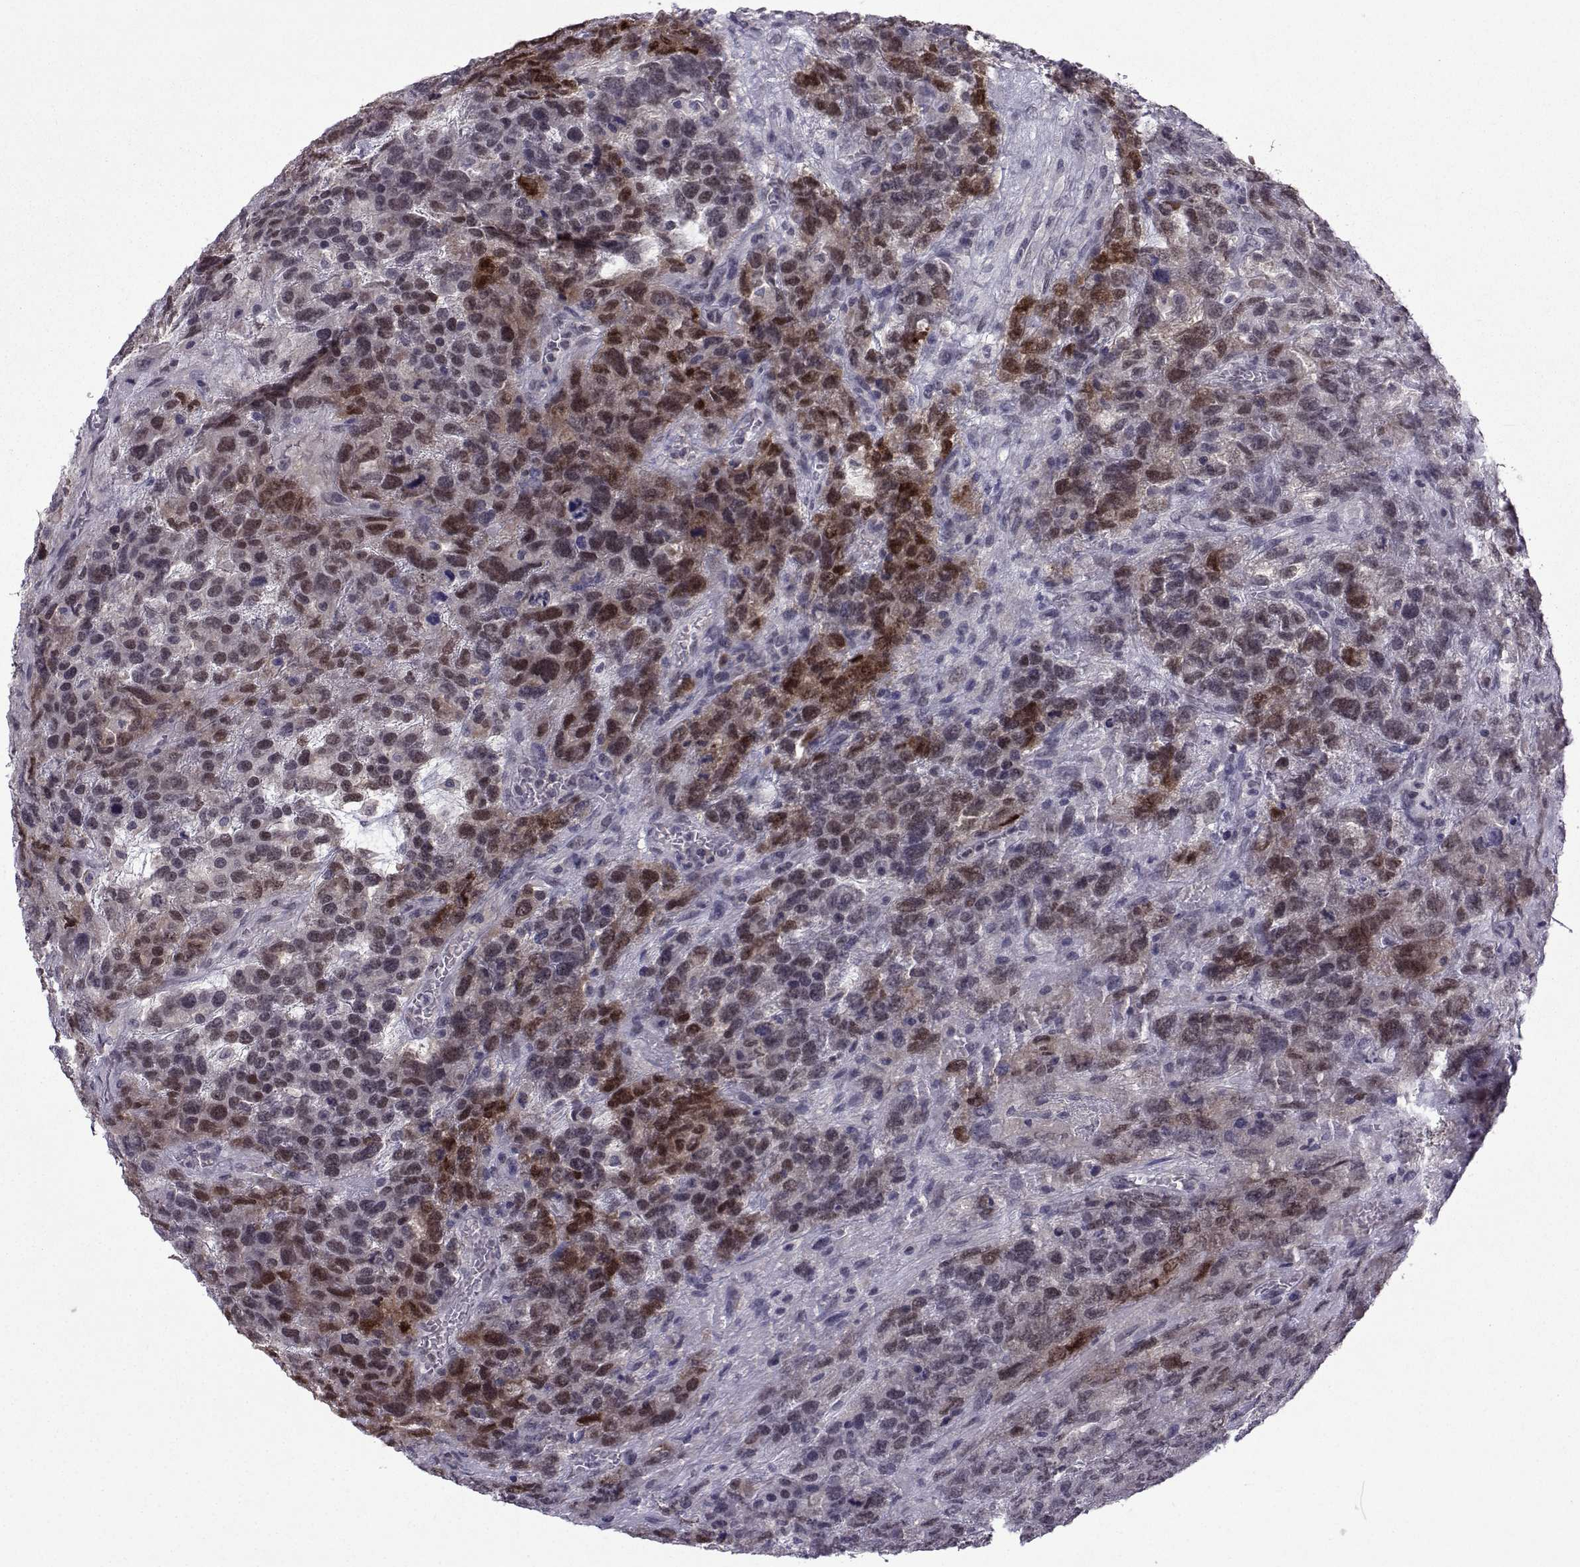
{"staining": {"intensity": "strong", "quantity": "<25%", "location": "nuclear"}, "tissue": "testis cancer", "cell_type": "Tumor cells", "image_type": "cancer", "snomed": [{"axis": "morphology", "description": "Seminoma, NOS"}, {"axis": "topography", "description": "Testis"}], "caption": "Brown immunohistochemical staining in testis cancer (seminoma) displays strong nuclear expression in approximately <25% of tumor cells. (DAB = brown stain, brightfield microscopy at high magnification).", "gene": "RBM24", "patient": {"sex": "male", "age": 52}}